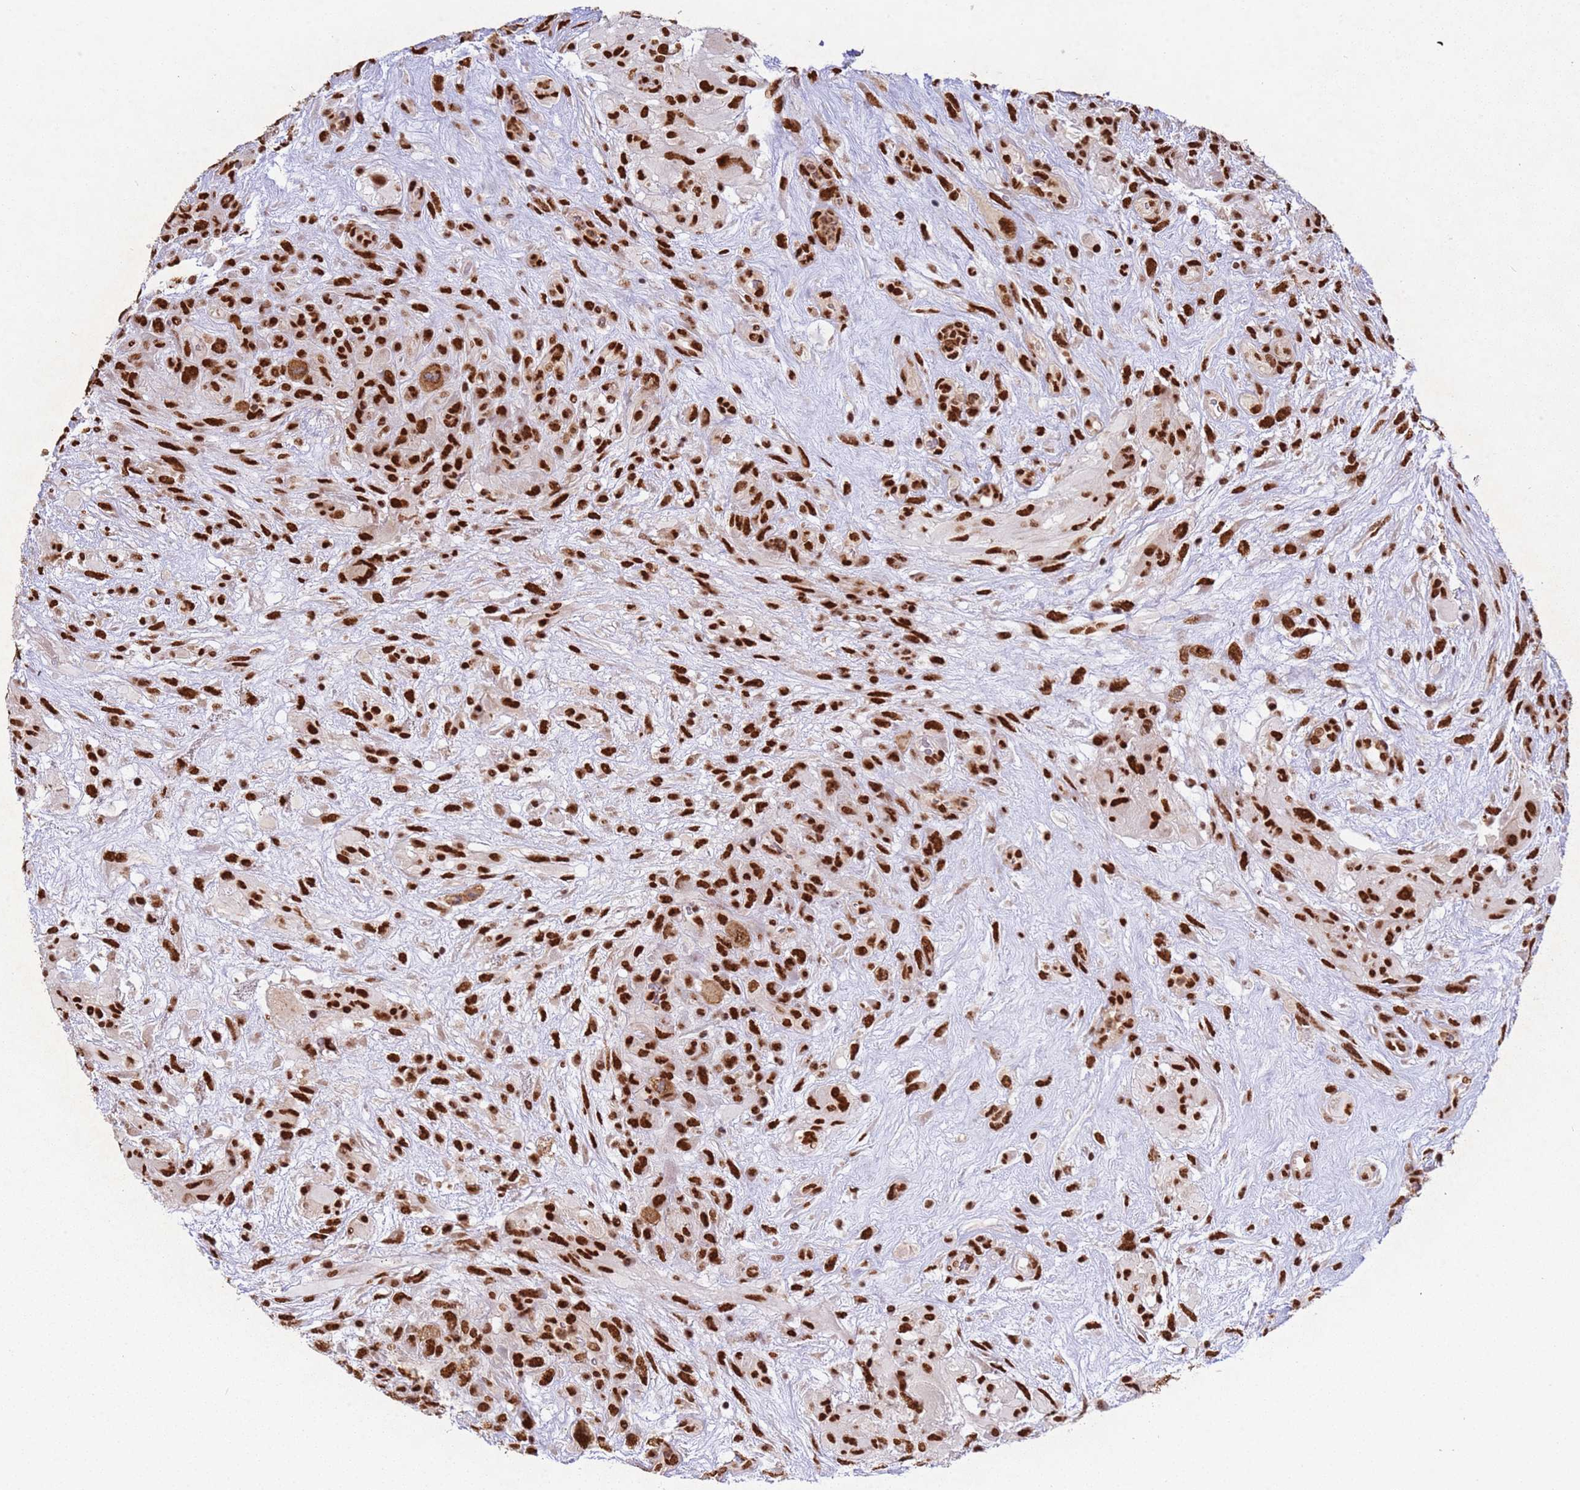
{"staining": {"intensity": "strong", "quantity": ">75%", "location": "nuclear"}, "tissue": "glioma", "cell_type": "Tumor cells", "image_type": "cancer", "snomed": [{"axis": "morphology", "description": "Glioma, malignant, High grade"}, {"axis": "topography", "description": "Brain"}], "caption": "Protein staining demonstrates strong nuclear staining in approximately >75% of tumor cells in malignant glioma (high-grade).", "gene": "ESF1", "patient": {"sex": "male", "age": 61}}